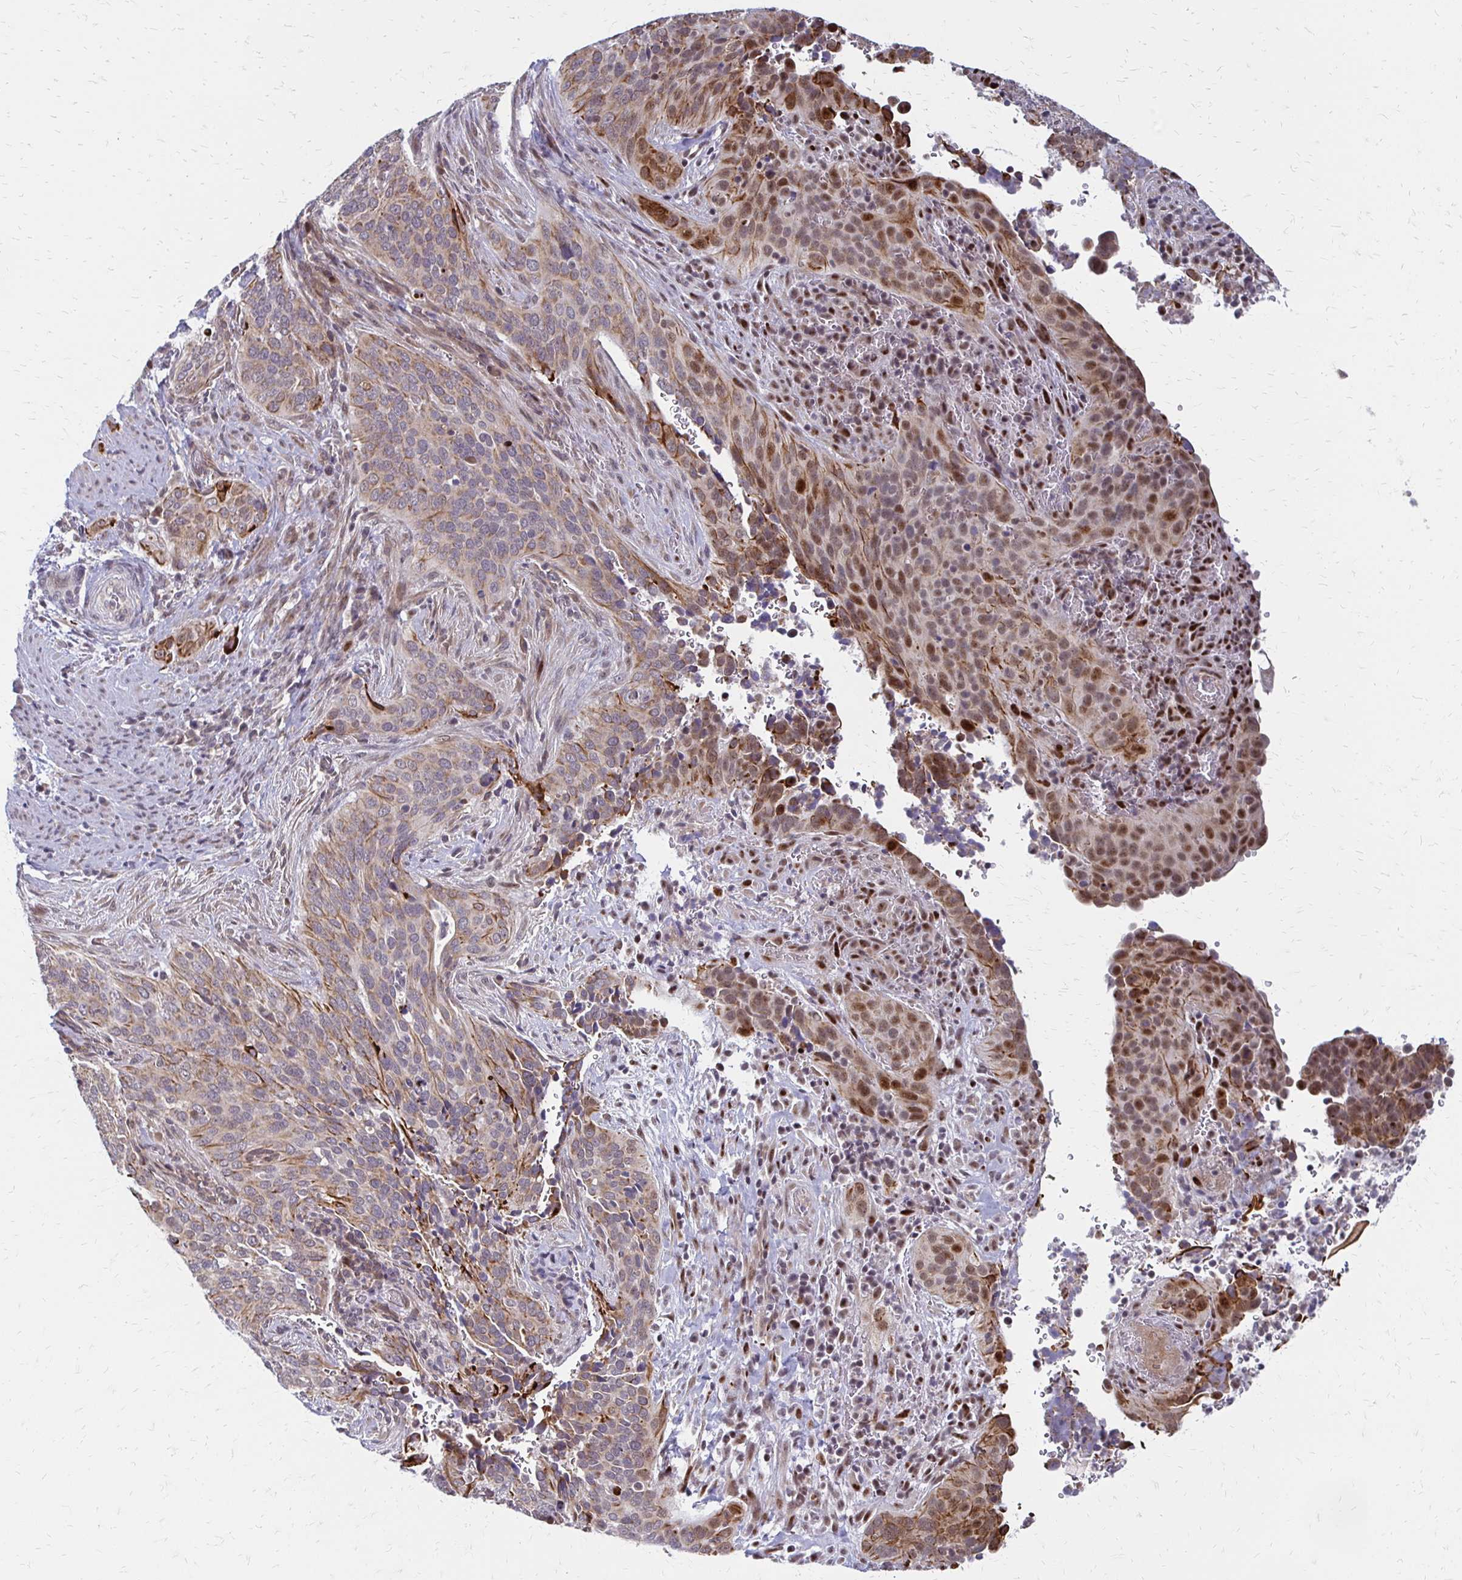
{"staining": {"intensity": "moderate", "quantity": ">75%", "location": "cytoplasmic/membranous,nuclear"}, "tissue": "cervical cancer", "cell_type": "Tumor cells", "image_type": "cancer", "snomed": [{"axis": "morphology", "description": "Squamous cell carcinoma, NOS"}, {"axis": "topography", "description": "Cervix"}], "caption": "An immunohistochemistry (IHC) histopathology image of neoplastic tissue is shown. Protein staining in brown shows moderate cytoplasmic/membranous and nuclear positivity in squamous cell carcinoma (cervical) within tumor cells.", "gene": "TRIR", "patient": {"sex": "female", "age": 38}}